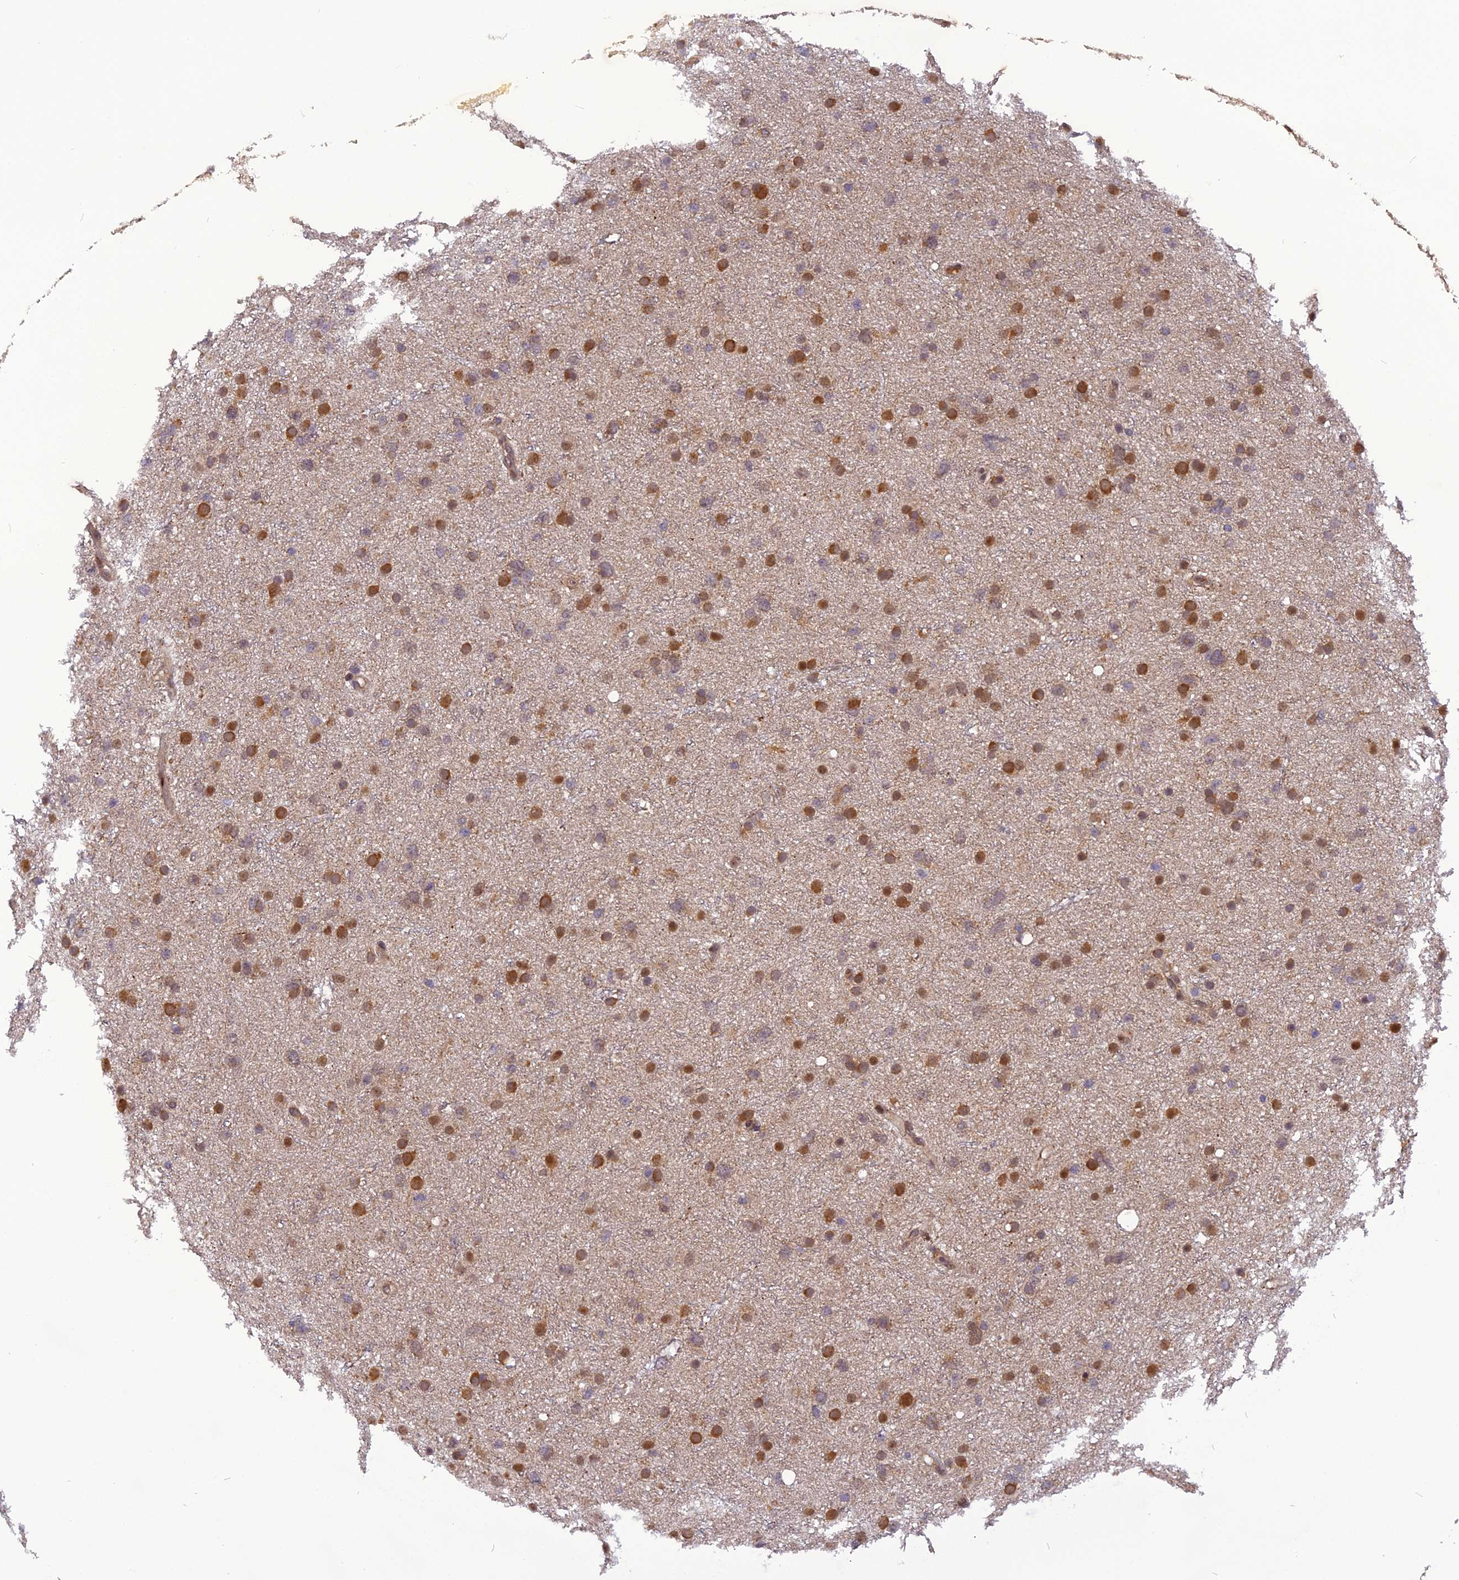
{"staining": {"intensity": "moderate", "quantity": ">75%", "location": "nuclear"}, "tissue": "glioma", "cell_type": "Tumor cells", "image_type": "cancer", "snomed": [{"axis": "morphology", "description": "Glioma, malignant, Low grade"}, {"axis": "topography", "description": "Cerebral cortex"}], "caption": "The photomicrograph displays a brown stain indicating the presence of a protein in the nuclear of tumor cells in malignant glioma (low-grade). The protein is stained brown, and the nuclei are stained in blue (DAB IHC with brightfield microscopy, high magnification).", "gene": "MICALL1", "patient": {"sex": "female", "age": 39}}